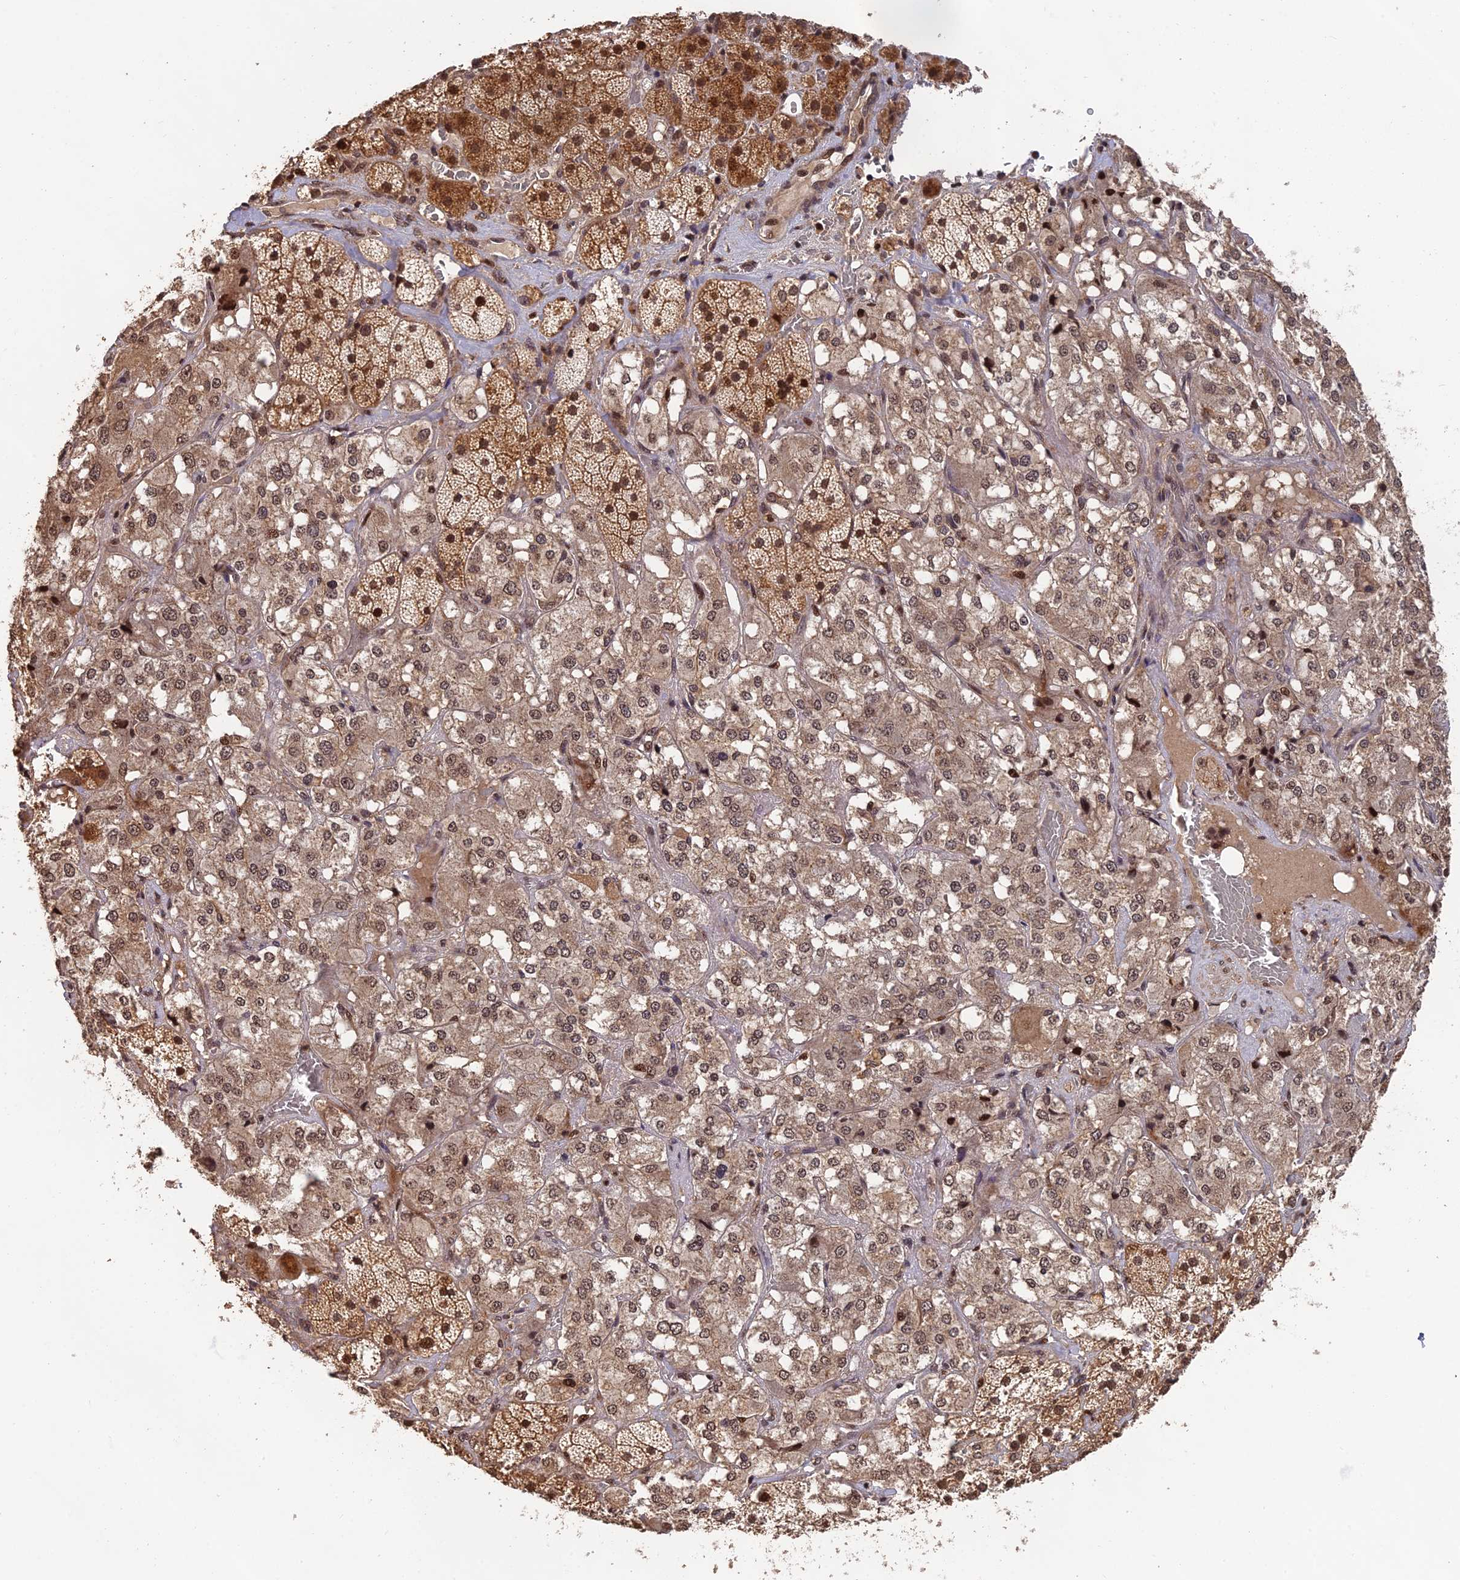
{"staining": {"intensity": "strong", "quantity": ">75%", "location": "cytoplasmic/membranous,nuclear"}, "tissue": "adrenal gland", "cell_type": "Glandular cells", "image_type": "normal", "snomed": [{"axis": "morphology", "description": "Normal tissue, NOS"}, {"axis": "topography", "description": "Adrenal gland"}], "caption": "Adrenal gland stained for a protein (brown) exhibits strong cytoplasmic/membranous,nuclear positive expression in about >75% of glandular cells.", "gene": "OSBPL1A", "patient": {"sex": "male", "age": 57}}